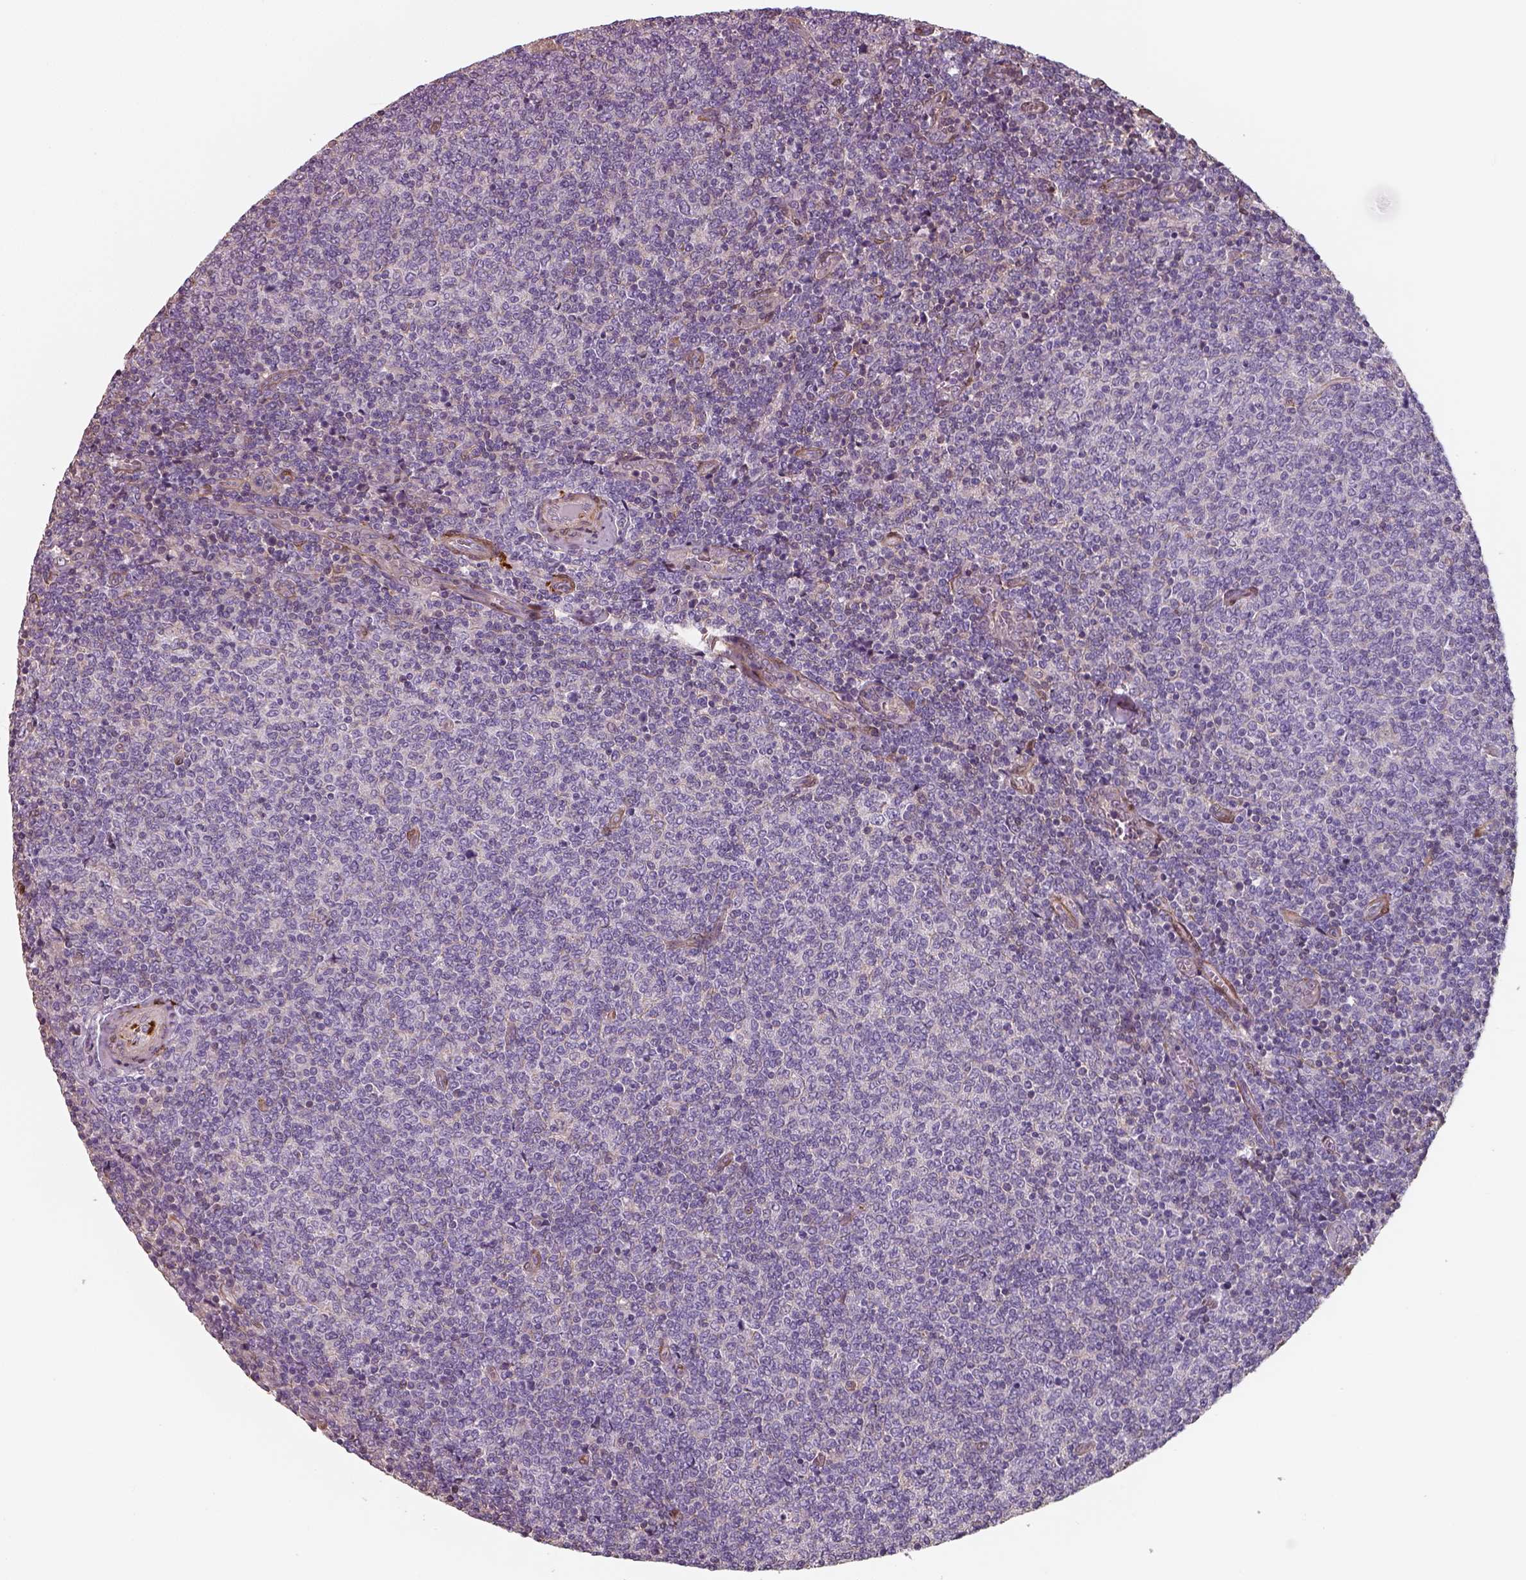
{"staining": {"intensity": "negative", "quantity": "none", "location": "none"}, "tissue": "lymphoma", "cell_type": "Tumor cells", "image_type": "cancer", "snomed": [{"axis": "morphology", "description": "Malignant lymphoma, non-Hodgkin's type, Low grade"}, {"axis": "topography", "description": "Lymph node"}], "caption": "This histopathology image is of low-grade malignant lymphoma, non-Hodgkin's type stained with immunohistochemistry (IHC) to label a protein in brown with the nuclei are counter-stained blue. There is no positivity in tumor cells.", "gene": "ISYNA1", "patient": {"sex": "male", "age": 52}}